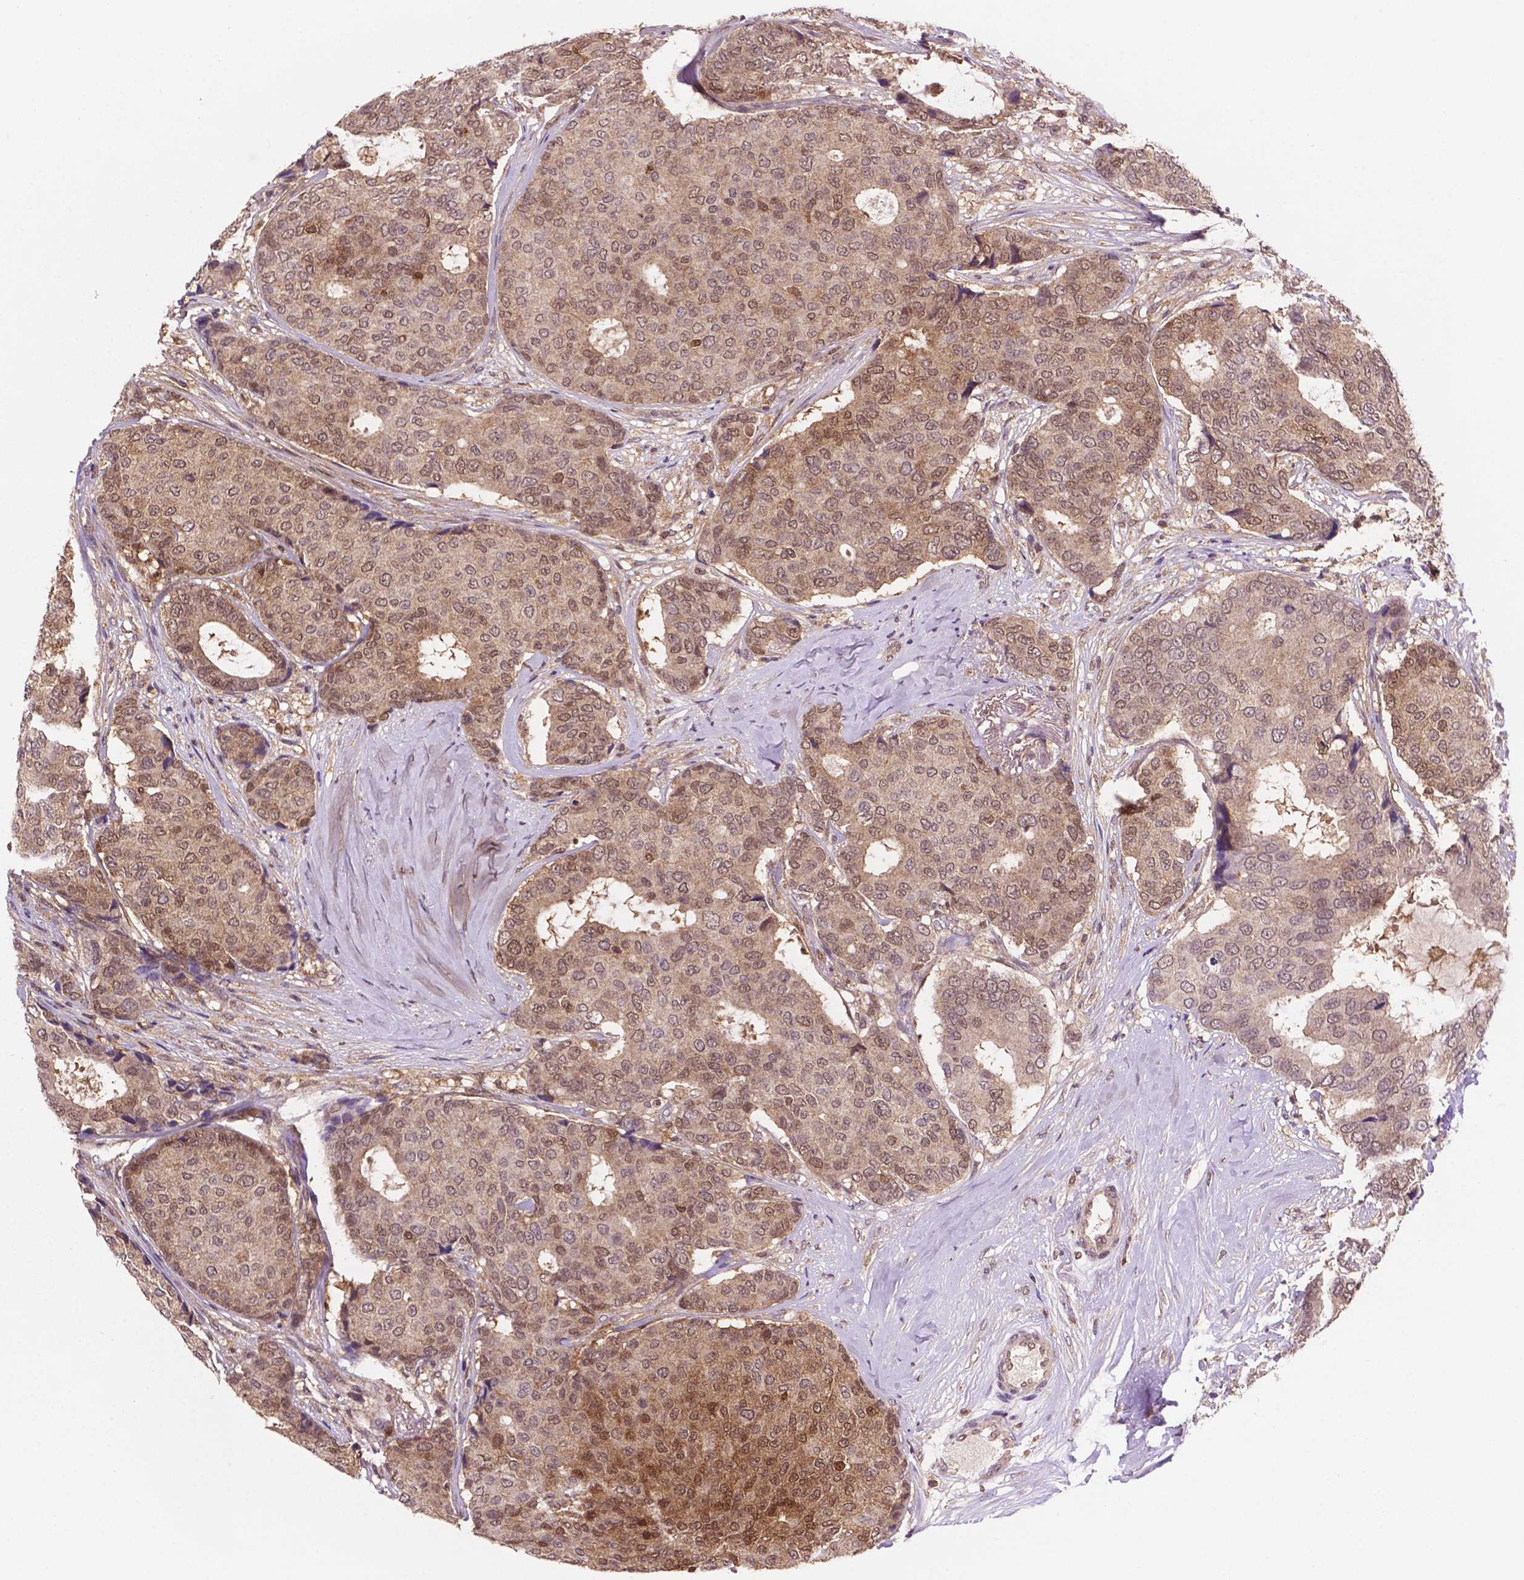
{"staining": {"intensity": "moderate", "quantity": ">75%", "location": "cytoplasmic/membranous,nuclear"}, "tissue": "breast cancer", "cell_type": "Tumor cells", "image_type": "cancer", "snomed": [{"axis": "morphology", "description": "Duct carcinoma"}, {"axis": "topography", "description": "Breast"}], "caption": "A photomicrograph of breast intraductal carcinoma stained for a protein reveals moderate cytoplasmic/membranous and nuclear brown staining in tumor cells. (DAB = brown stain, brightfield microscopy at high magnification).", "gene": "UBE2L6", "patient": {"sex": "female", "age": 75}}